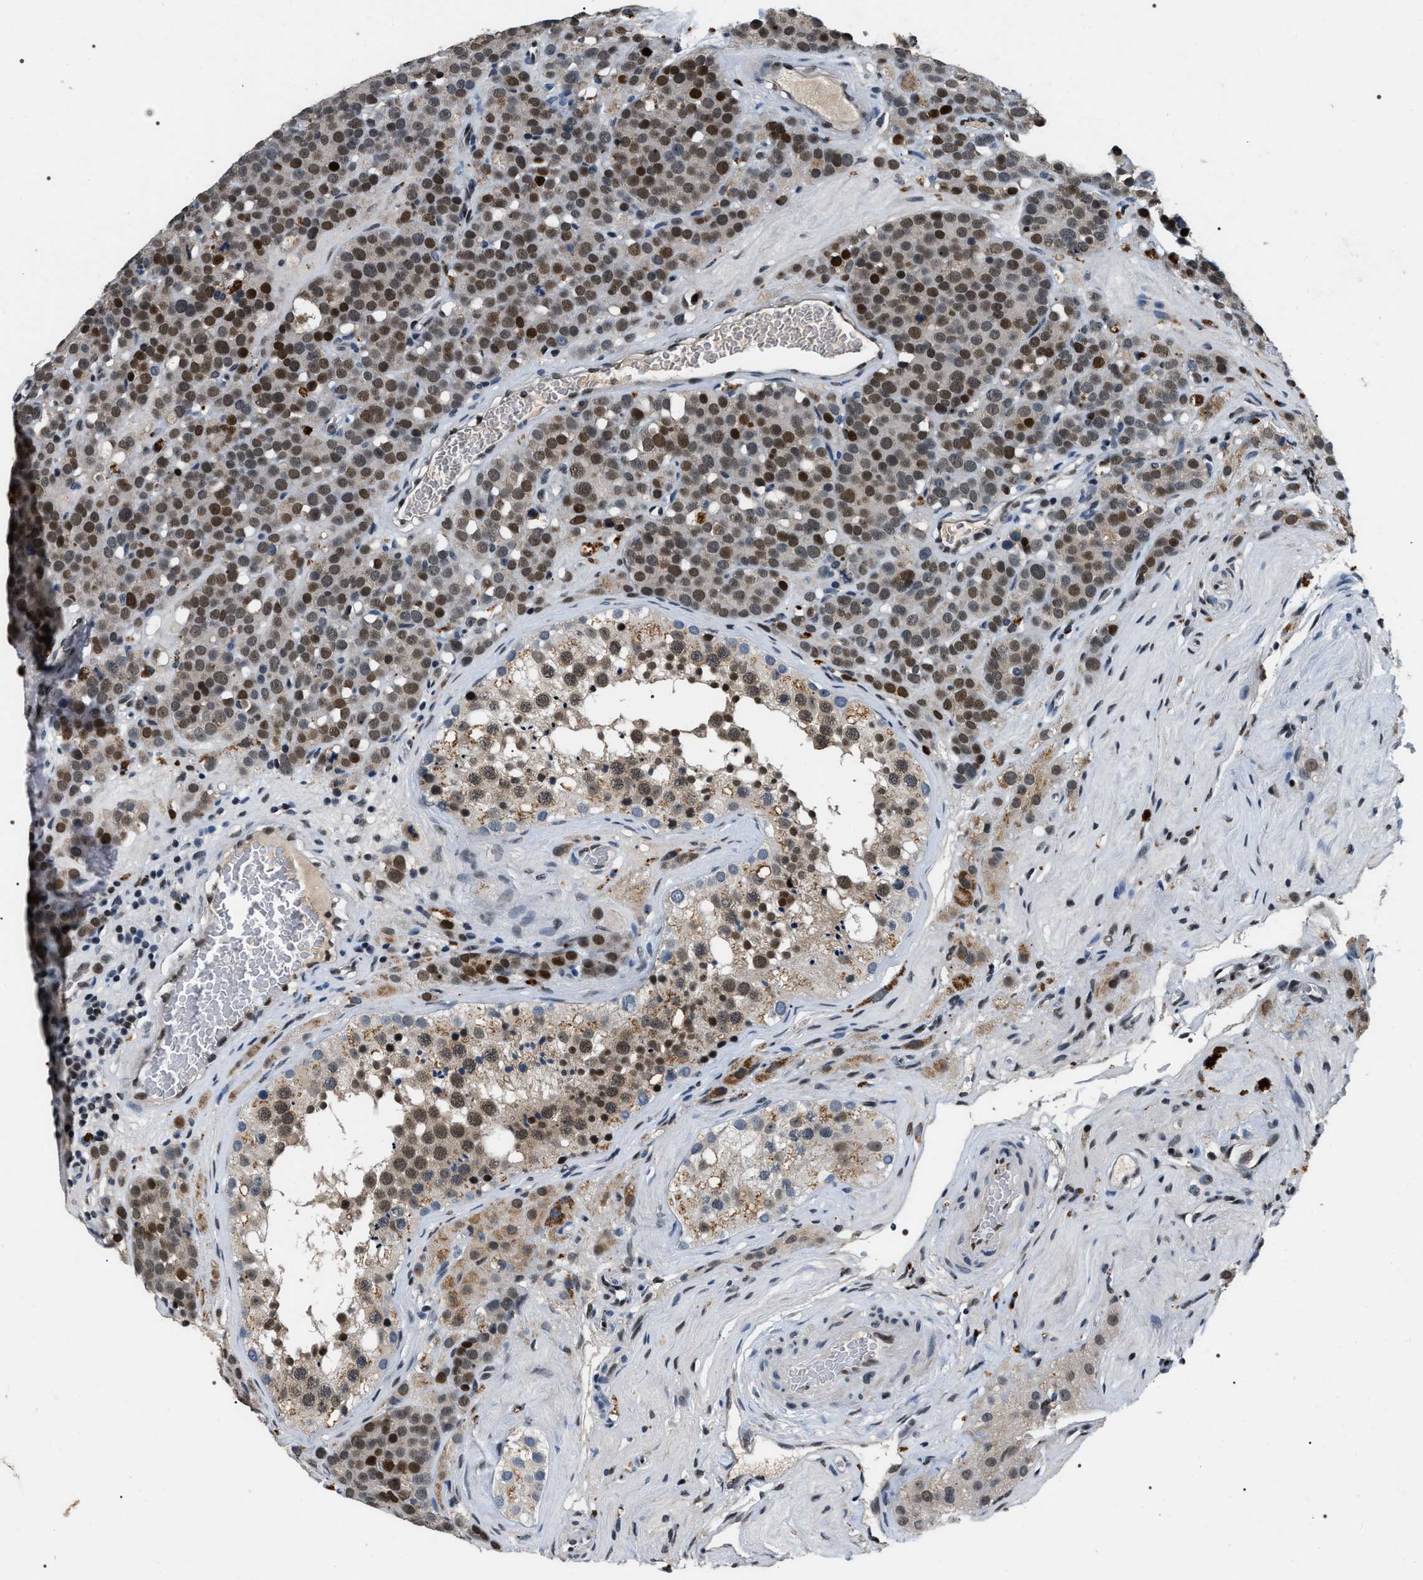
{"staining": {"intensity": "strong", "quantity": "25%-75%", "location": "nuclear"}, "tissue": "testis cancer", "cell_type": "Tumor cells", "image_type": "cancer", "snomed": [{"axis": "morphology", "description": "Seminoma, NOS"}, {"axis": "topography", "description": "Testis"}], "caption": "Testis cancer tissue demonstrates strong nuclear expression in approximately 25%-75% of tumor cells (brown staining indicates protein expression, while blue staining denotes nuclei).", "gene": "C7orf25", "patient": {"sex": "male", "age": 71}}